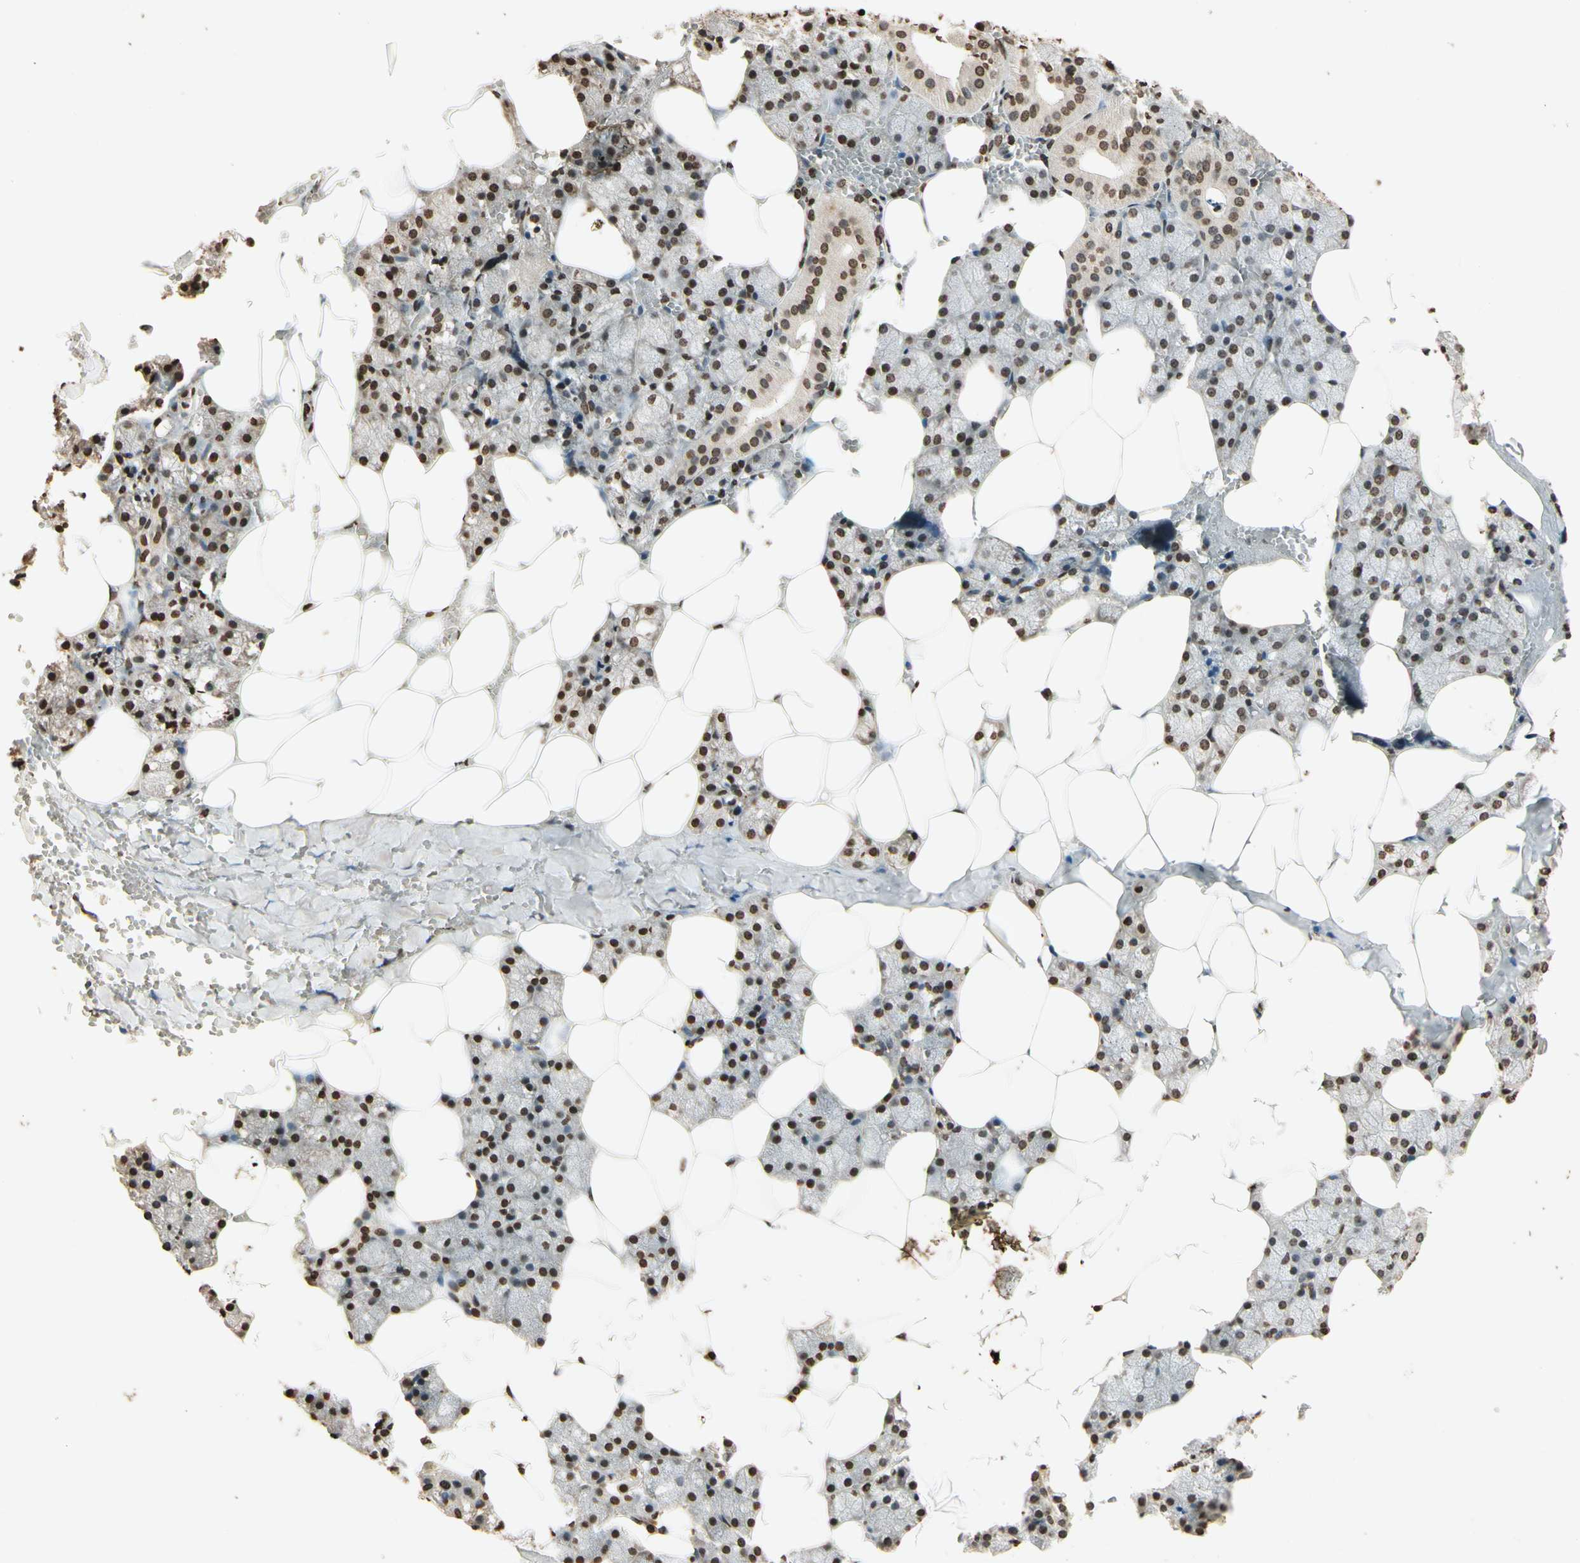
{"staining": {"intensity": "moderate", "quantity": "25%-75%", "location": "nuclear"}, "tissue": "salivary gland", "cell_type": "Glandular cells", "image_type": "normal", "snomed": [{"axis": "morphology", "description": "Normal tissue, NOS"}, {"axis": "topography", "description": "Salivary gland"}], "caption": "Immunohistochemistry (IHC) histopathology image of normal human salivary gland stained for a protein (brown), which exhibits medium levels of moderate nuclear expression in approximately 25%-75% of glandular cells.", "gene": "TOP1", "patient": {"sex": "male", "age": 62}}